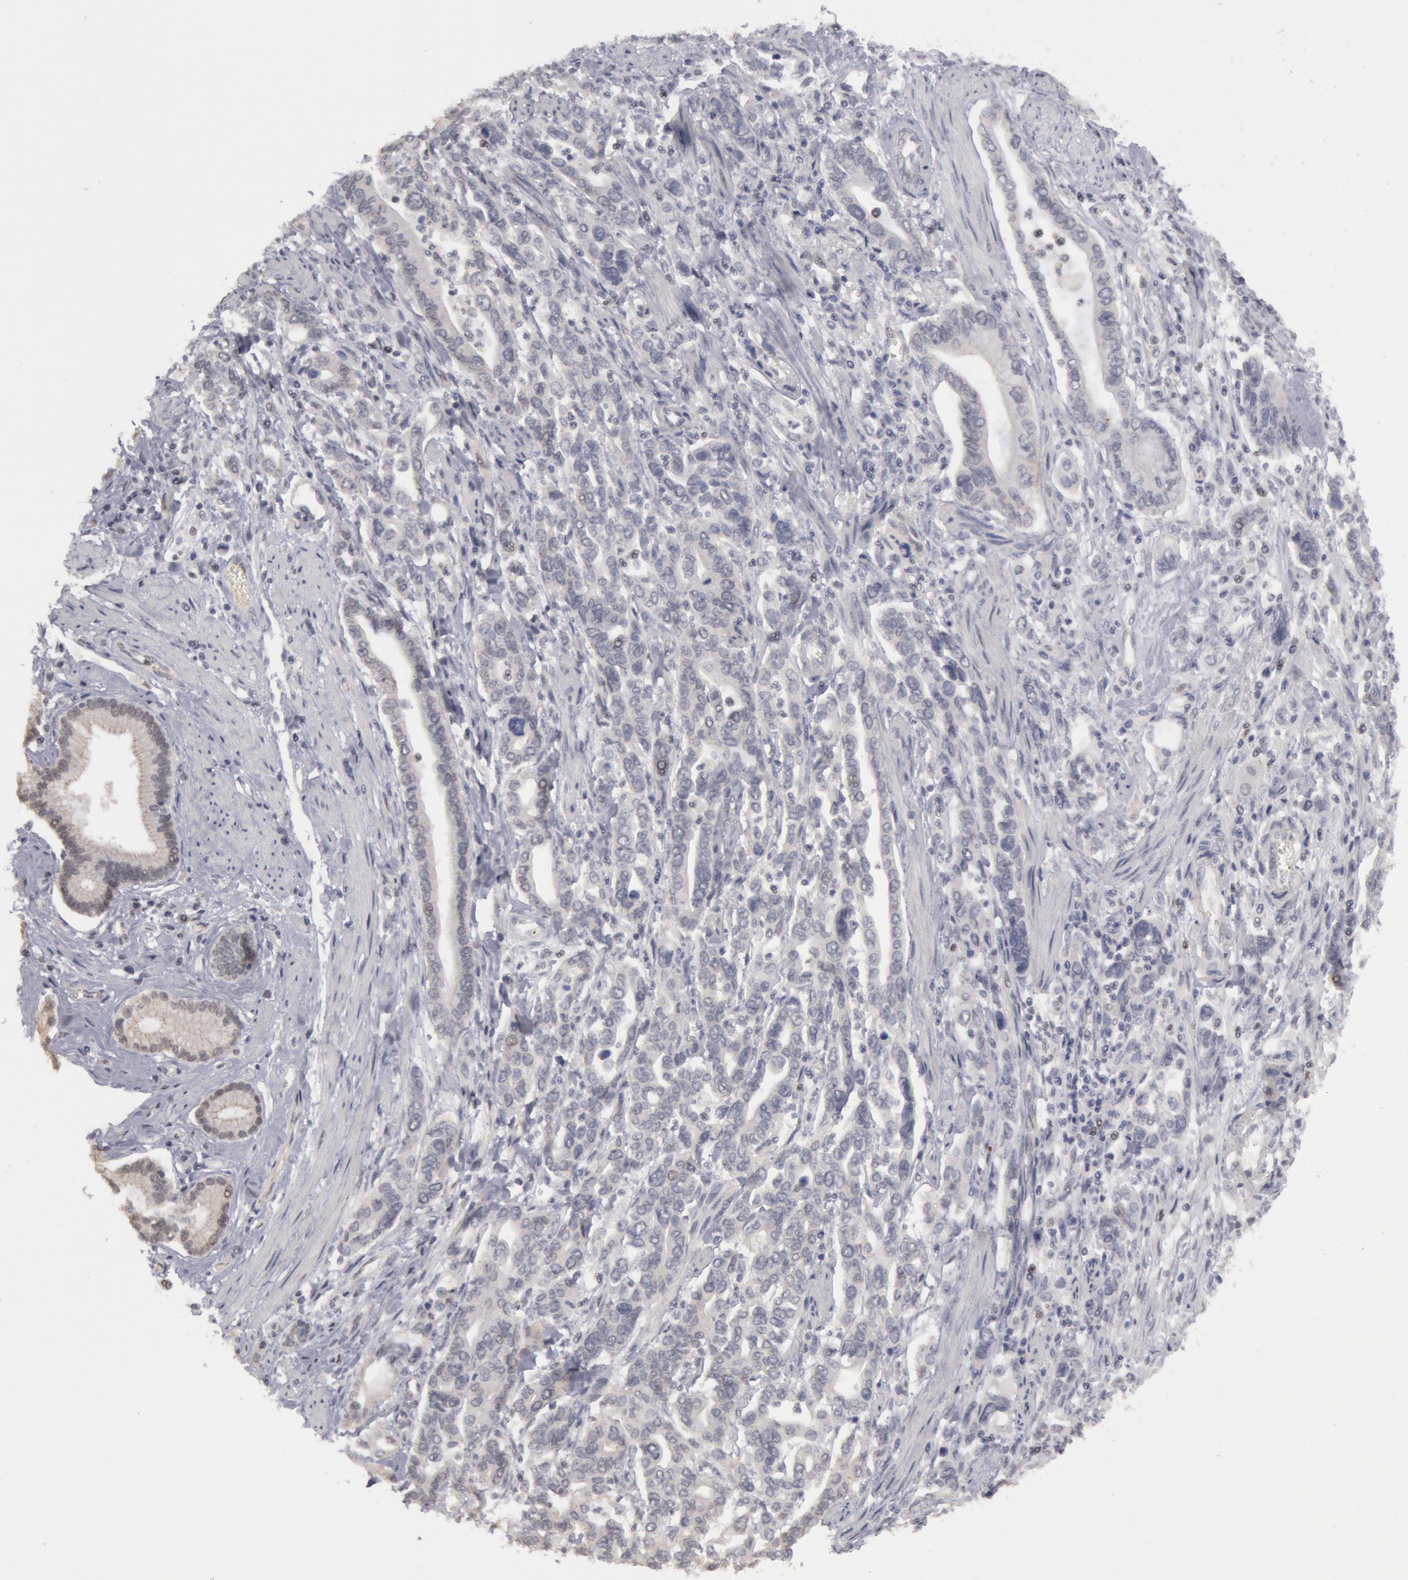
{"staining": {"intensity": "negative", "quantity": "none", "location": "none"}, "tissue": "pancreatic cancer", "cell_type": "Tumor cells", "image_type": "cancer", "snomed": [{"axis": "morphology", "description": "Adenocarcinoma, NOS"}, {"axis": "topography", "description": "Pancreas"}], "caption": "DAB immunohistochemical staining of human pancreatic cancer shows no significant staining in tumor cells. The staining was performed using DAB to visualize the protein expression in brown, while the nuclei were stained in blue with hematoxylin (Magnification: 20x).", "gene": "RIMBP3C", "patient": {"sex": "female", "age": 57}}